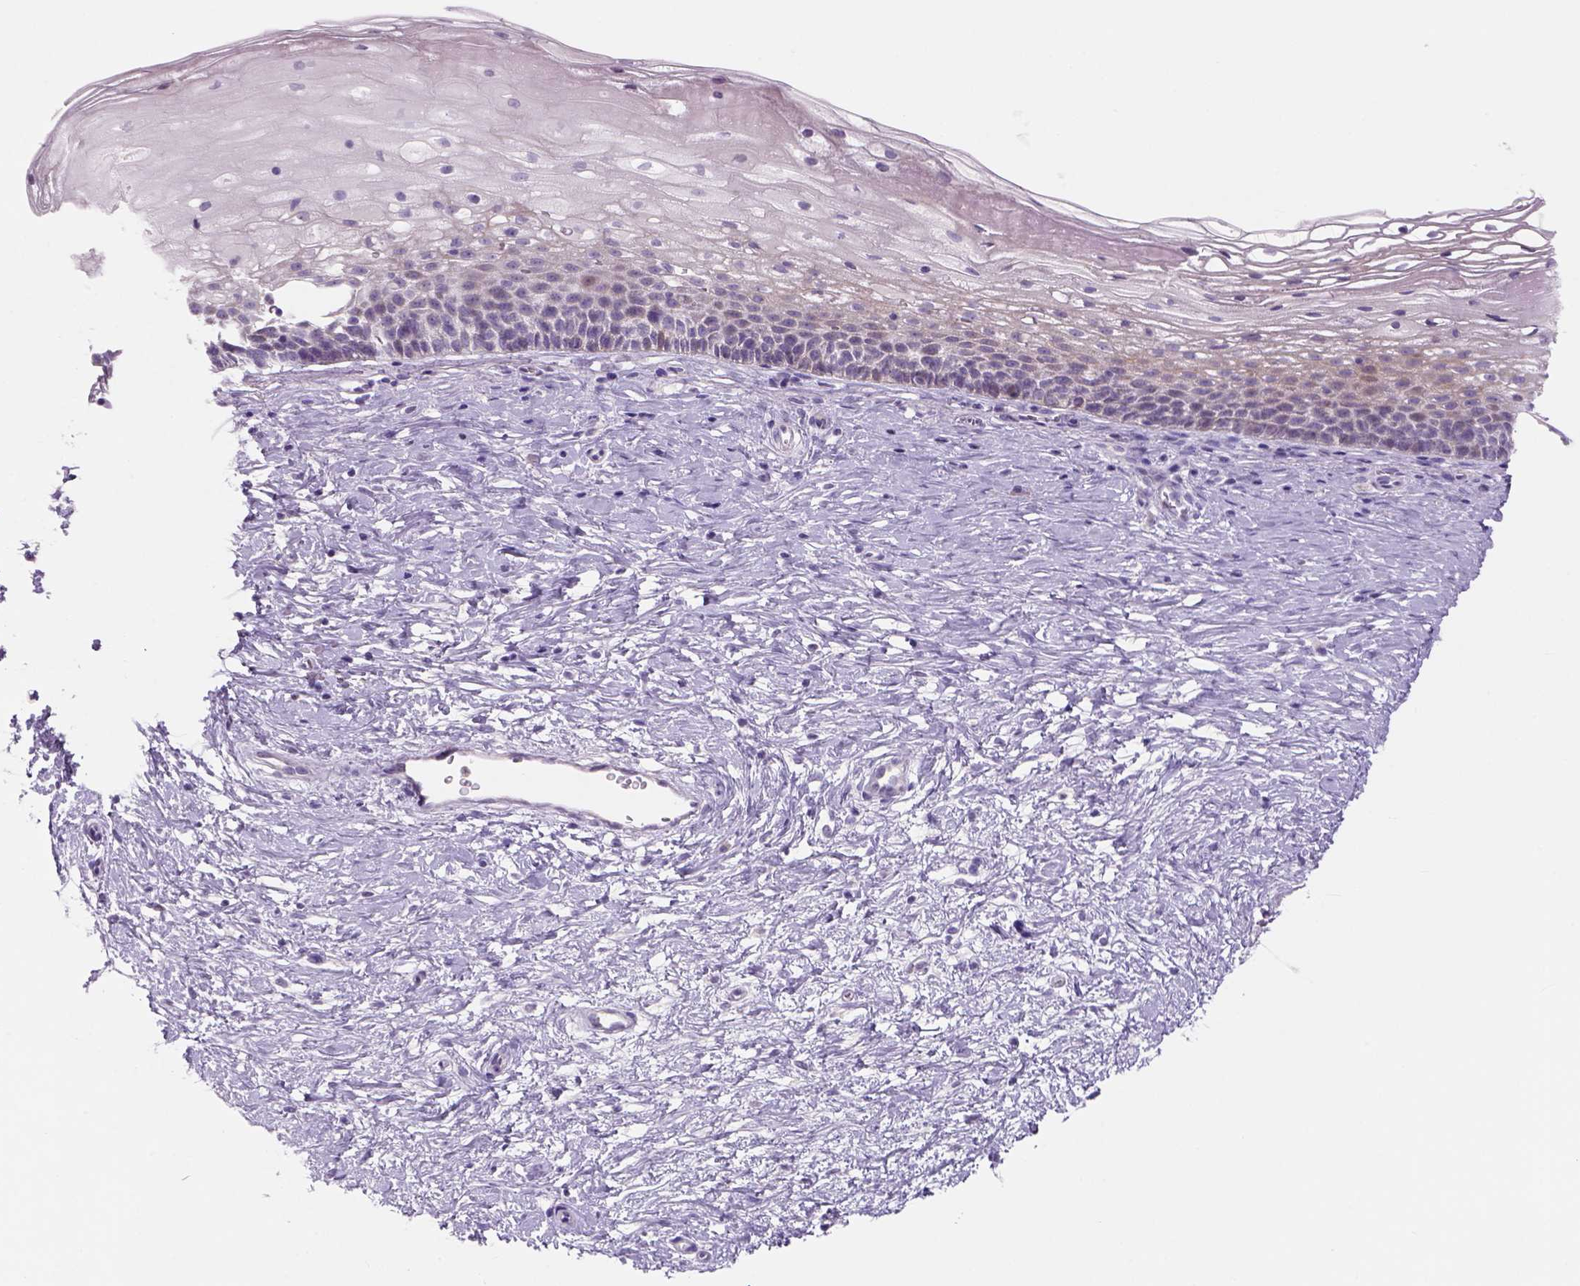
{"staining": {"intensity": "negative", "quantity": "none", "location": "none"}, "tissue": "cervix", "cell_type": "Glandular cells", "image_type": "normal", "snomed": [{"axis": "morphology", "description": "Normal tissue, NOS"}, {"axis": "topography", "description": "Cervix"}], "caption": "Immunohistochemical staining of benign human cervix exhibits no significant staining in glandular cells.", "gene": "ADGRV1", "patient": {"sex": "female", "age": 34}}